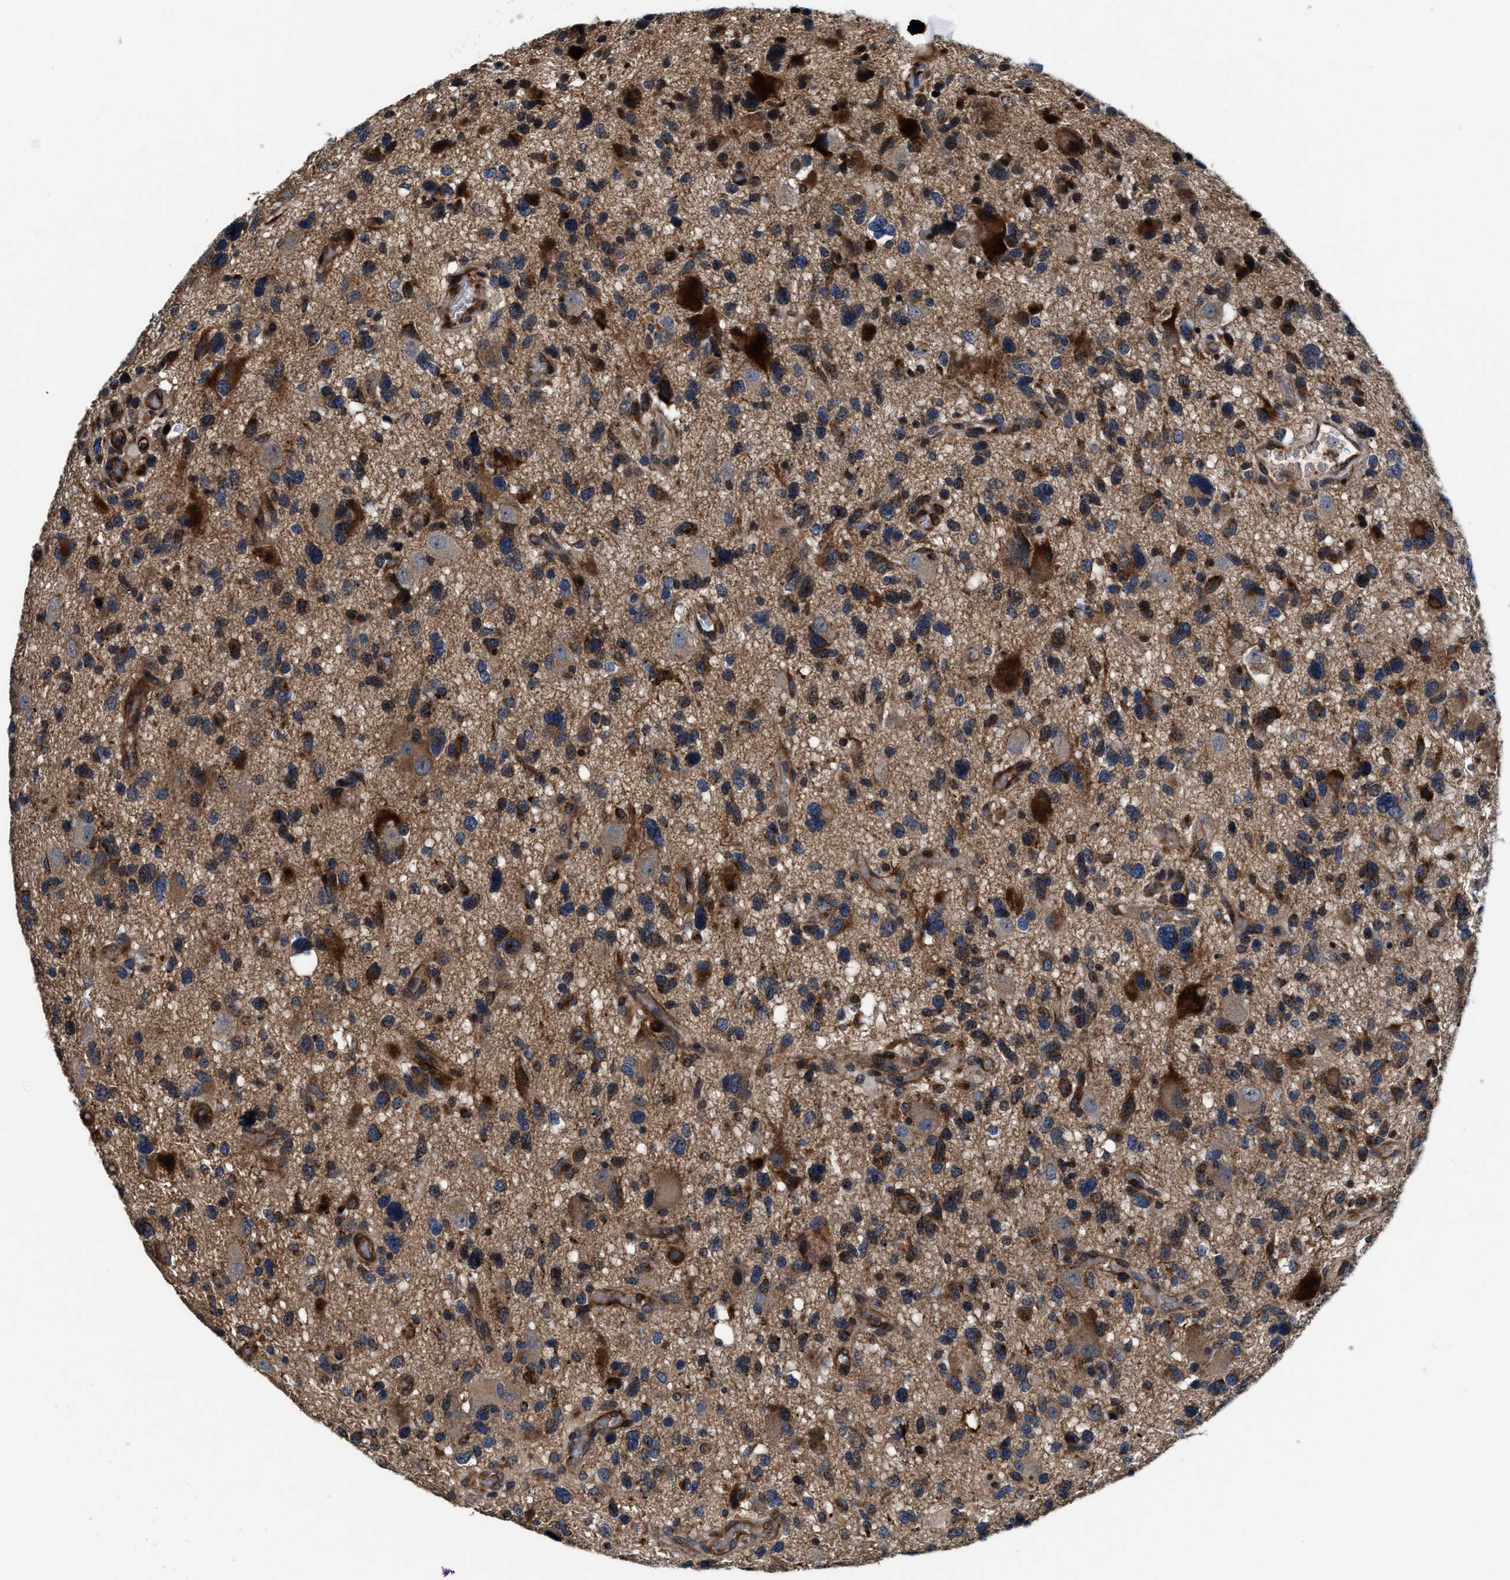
{"staining": {"intensity": "moderate", "quantity": ">75%", "location": "cytoplasmic/membranous"}, "tissue": "glioma", "cell_type": "Tumor cells", "image_type": "cancer", "snomed": [{"axis": "morphology", "description": "Glioma, malignant, High grade"}, {"axis": "topography", "description": "Brain"}], "caption": "About >75% of tumor cells in human glioma show moderate cytoplasmic/membranous protein positivity as visualized by brown immunohistochemical staining.", "gene": "SLC12A2", "patient": {"sex": "male", "age": 33}}